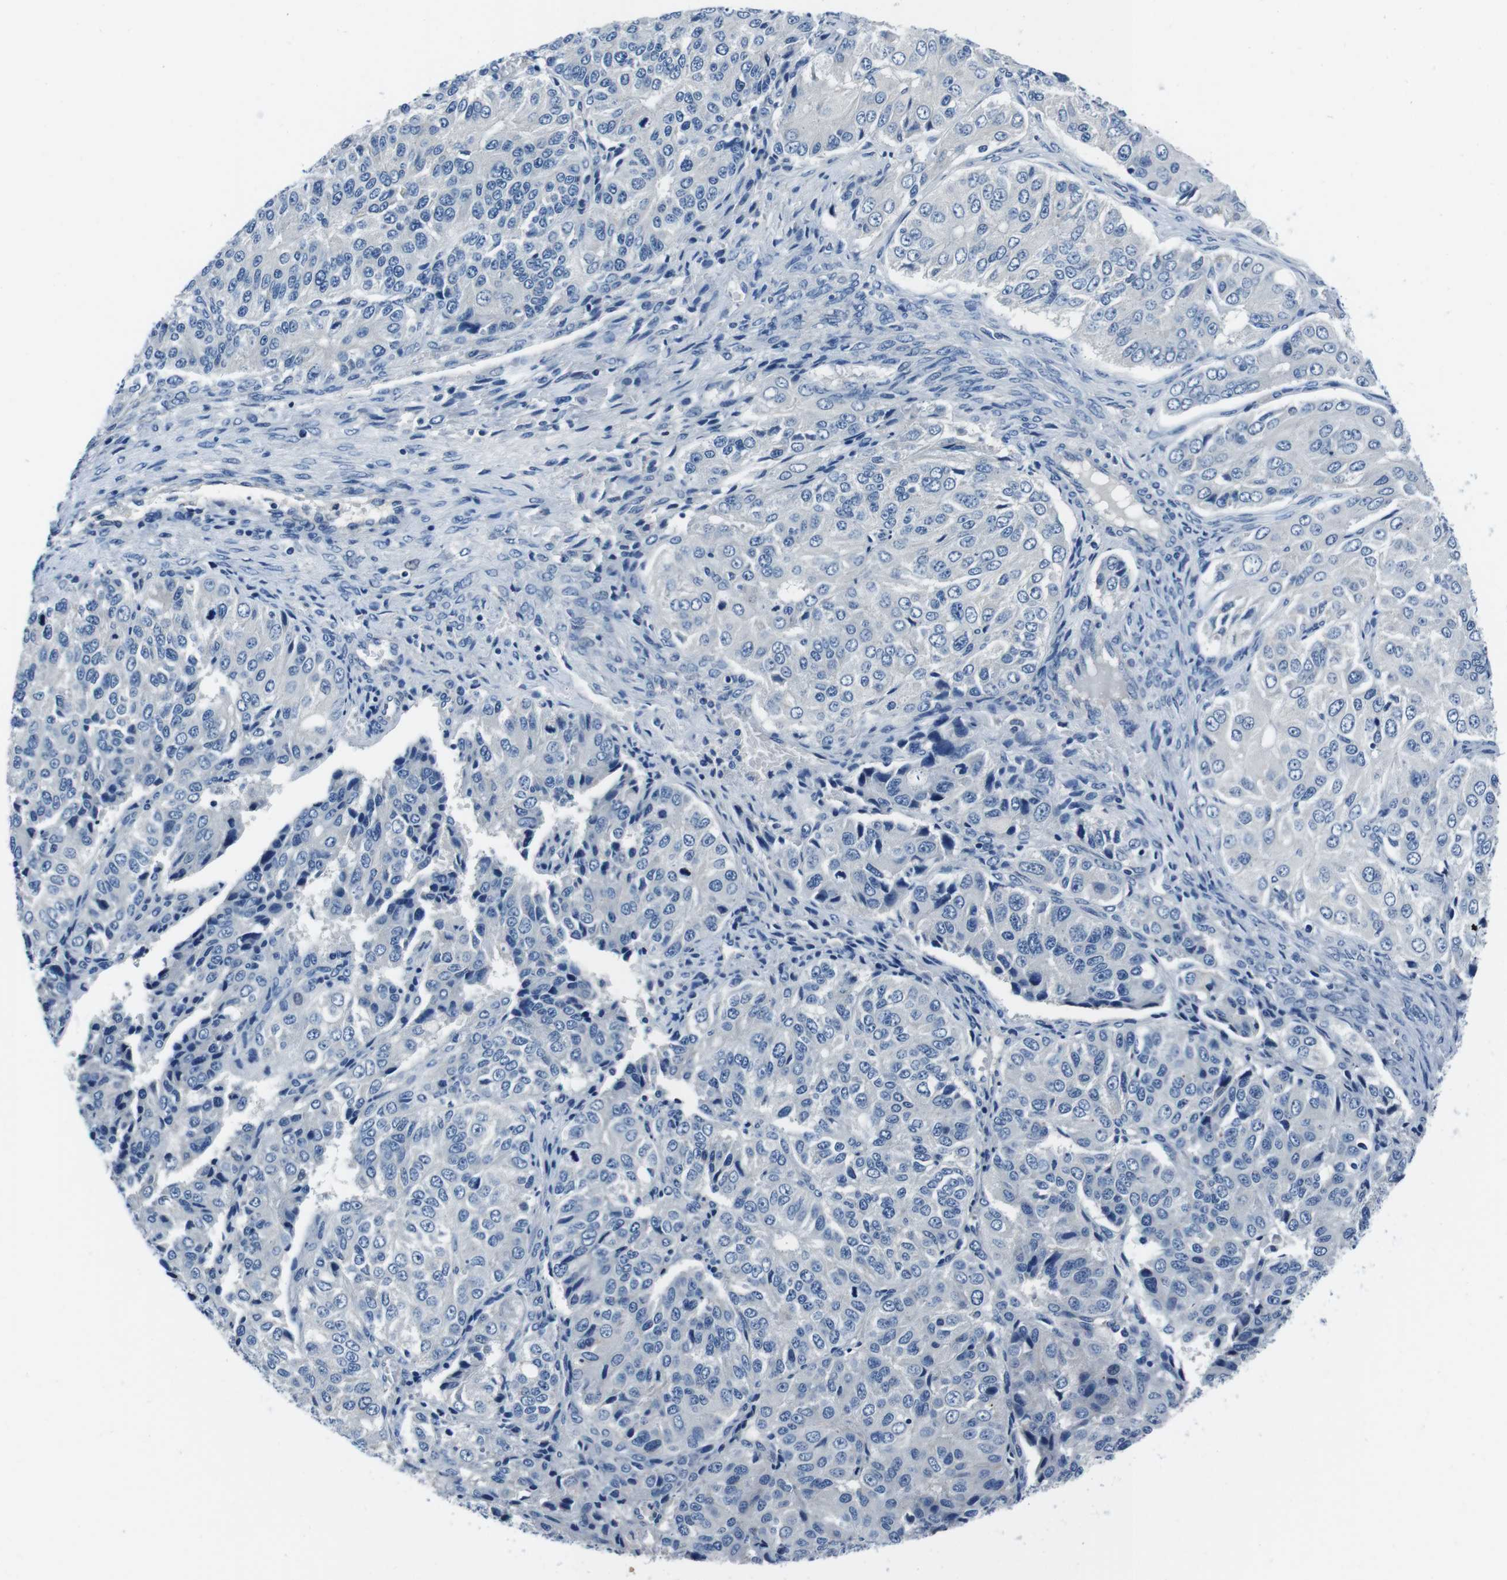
{"staining": {"intensity": "negative", "quantity": "none", "location": "none"}, "tissue": "ovarian cancer", "cell_type": "Tumor cells", "image_type": "cancer", "snomed": [{"axis": "morphology", "description": "Carcinoma, endometroid"}, {"axis": "topography", "description": "Ovary"}], "caption": "DAB (3,3'-diaminobenzidine) immunohistochemical staining of ovarian cancer (endometroid carcinoma) displays no significant expression in tumor cells.", "gene": "CASQ1", "patient": {"sex": "female", "age": 51}}